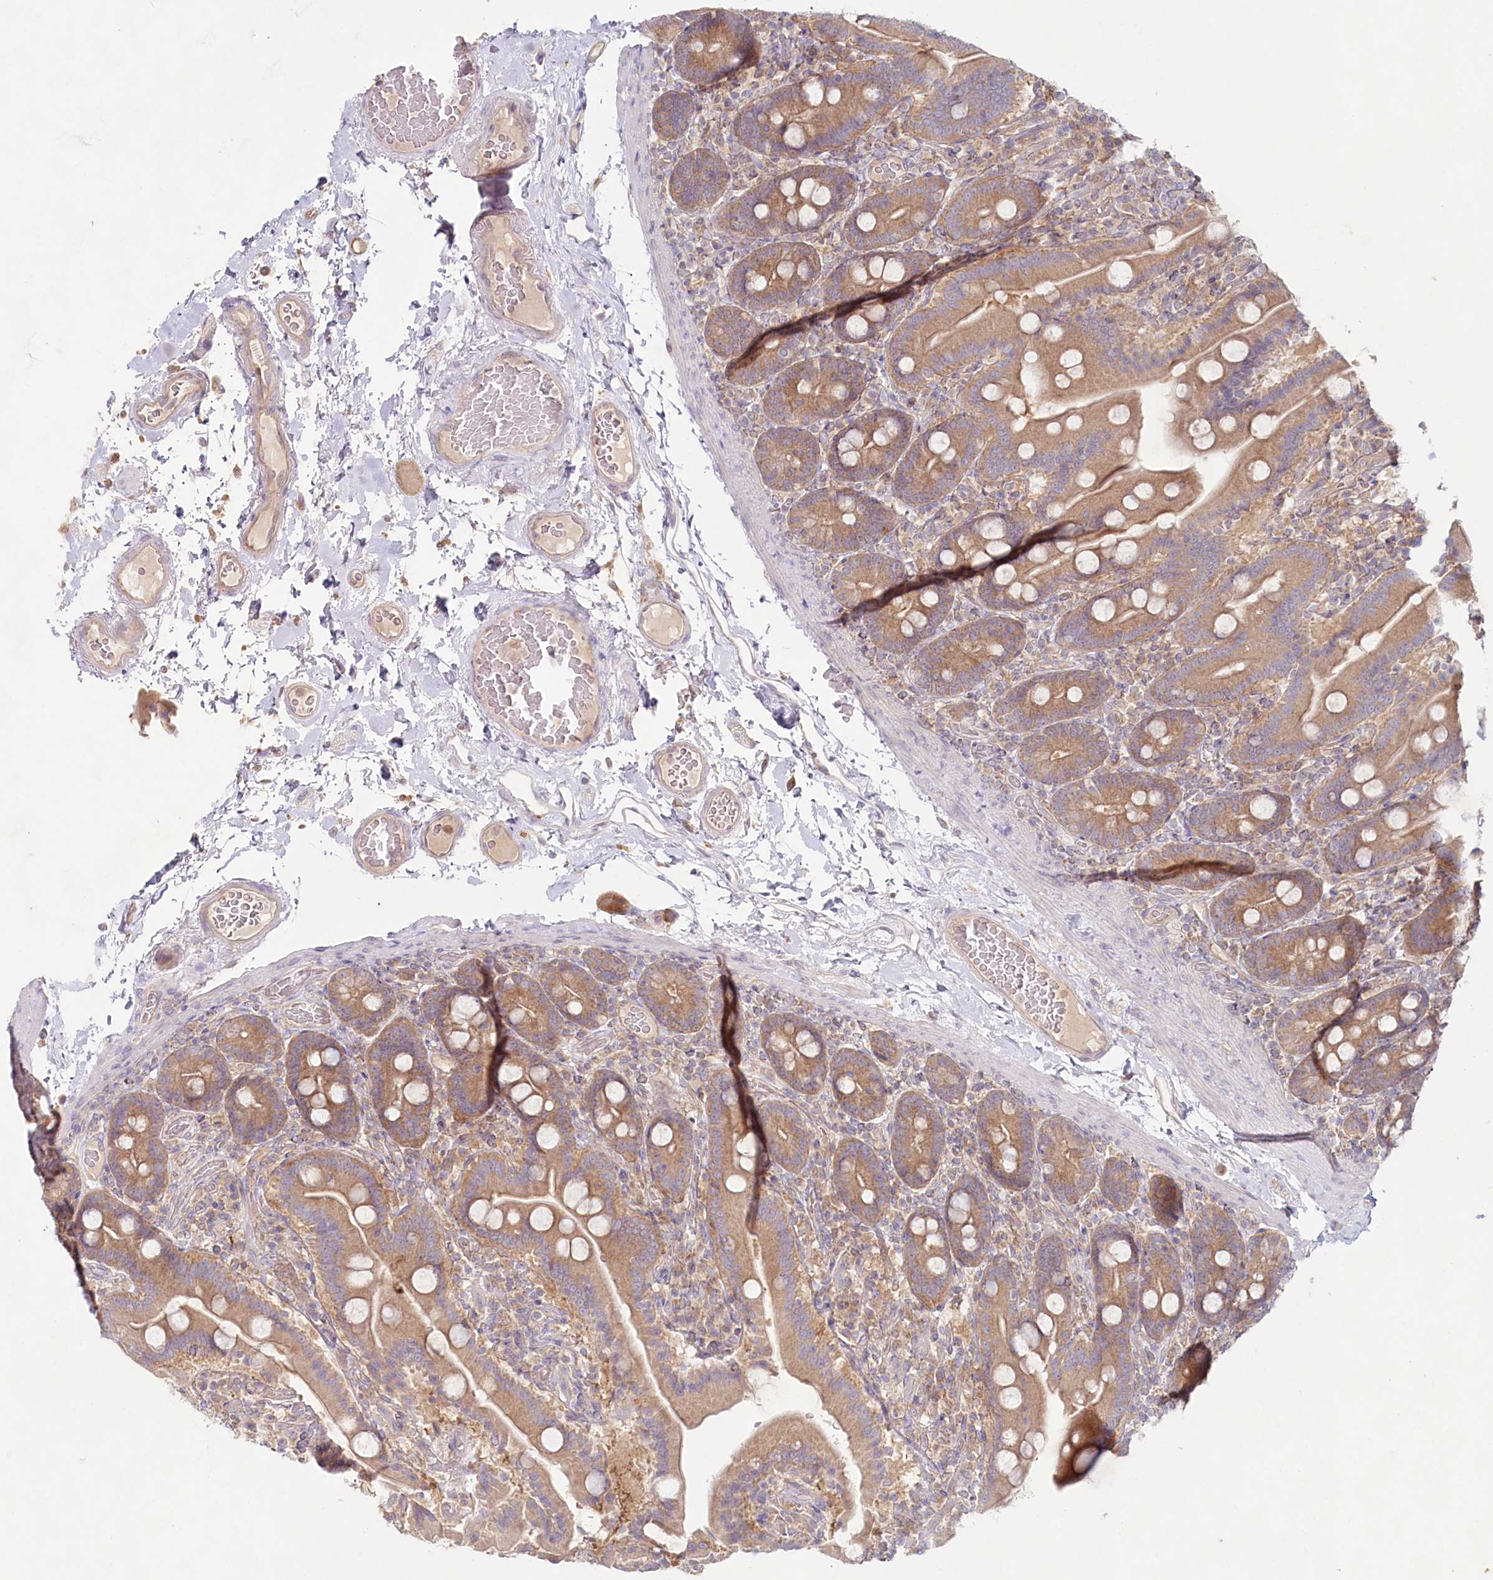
{"staining": {"intensity": "moderate", "quantity": ">75%", "location": "cytoplasmic/membranous"}, "tissue": "duodenum", "cell_type": "Glandular cells", "image_type": "normal", "snomed": [{"axis": "morphology", "description": "Normal tissue, NOS"}, {"axis": "topography", "description": "Duodenum"}], "caption": "Immunohistochemical staining of normal human duodenum reveals moderate cytoplasmic/membranous protein positivity in about >75% of glandular cells. The staining was performed using DAB (3,3'-diaminobenzidine), with brown indicating positive protein expression. Nuclei are stained blue with hematoxylin.", "gene": "TNIP1", "patient": {"sex": "male", "age": 55}}